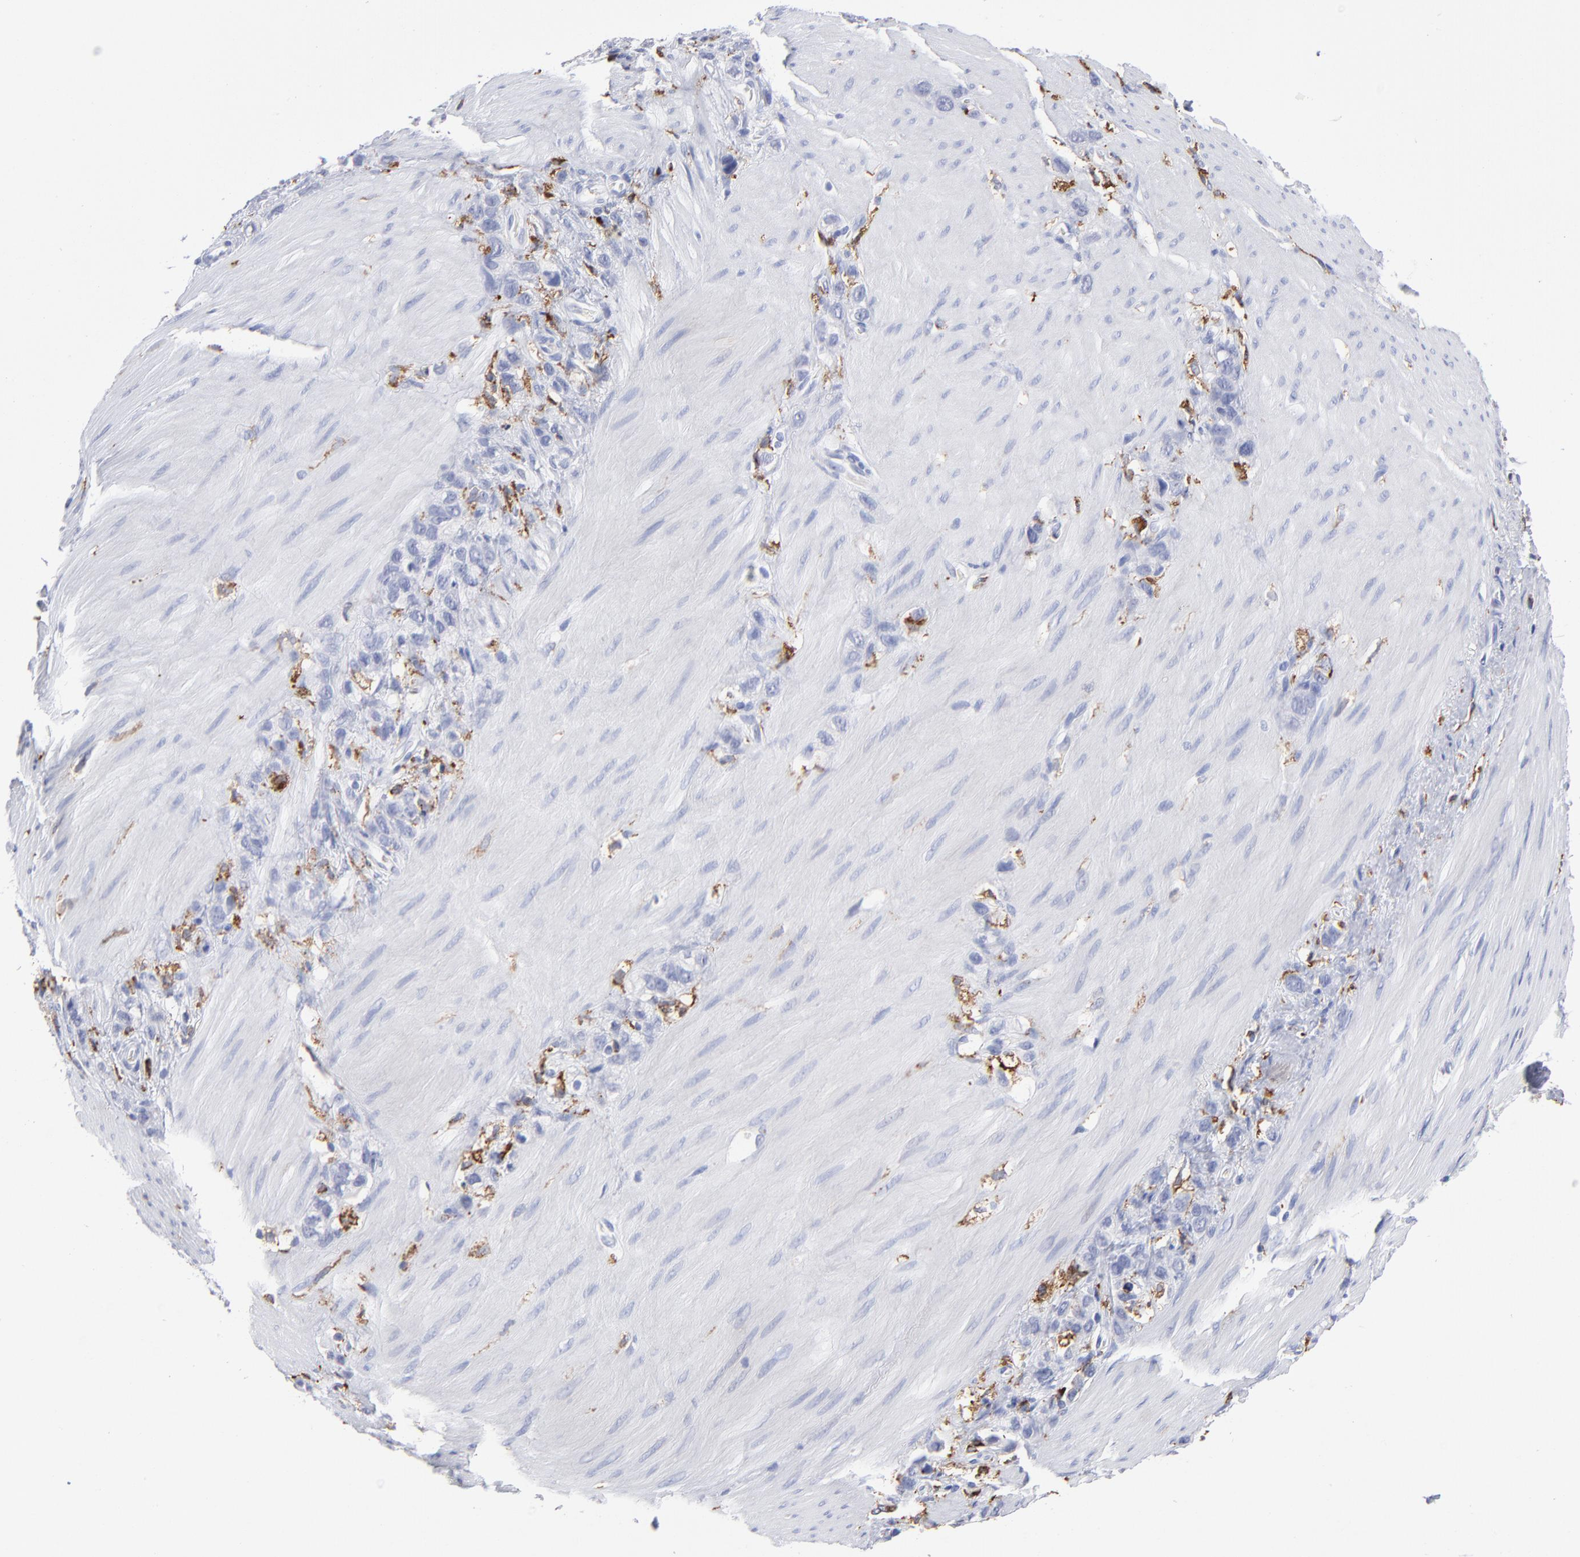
{"staining": {"intensity": "negative", "quantity": "none", "location": "none"}, "tissue": "stomach cancer", "cell_type": "Tumor cells", "image_type": "cancer", "snomed": [{"axis": "morphology", "description": "Normal tissue, NOS"}, {"axis": "morphology", "description": "Adenocarcinoma, NOS"}, {"axis": "morphology", "description": "Adenocarcinoma, High grade"}, {"axis": "topography", "description": "Stomach, upper"}, {"axis": "topography", "description": "Stomach"}], "caption": "An IHC histopathology image of stomach adenocarcinoma is shown. There is no staining in tumor cells of stomach adenocarcinoma.", "gene": "CD180", "patient": {"sex": "female", "age": 65}}